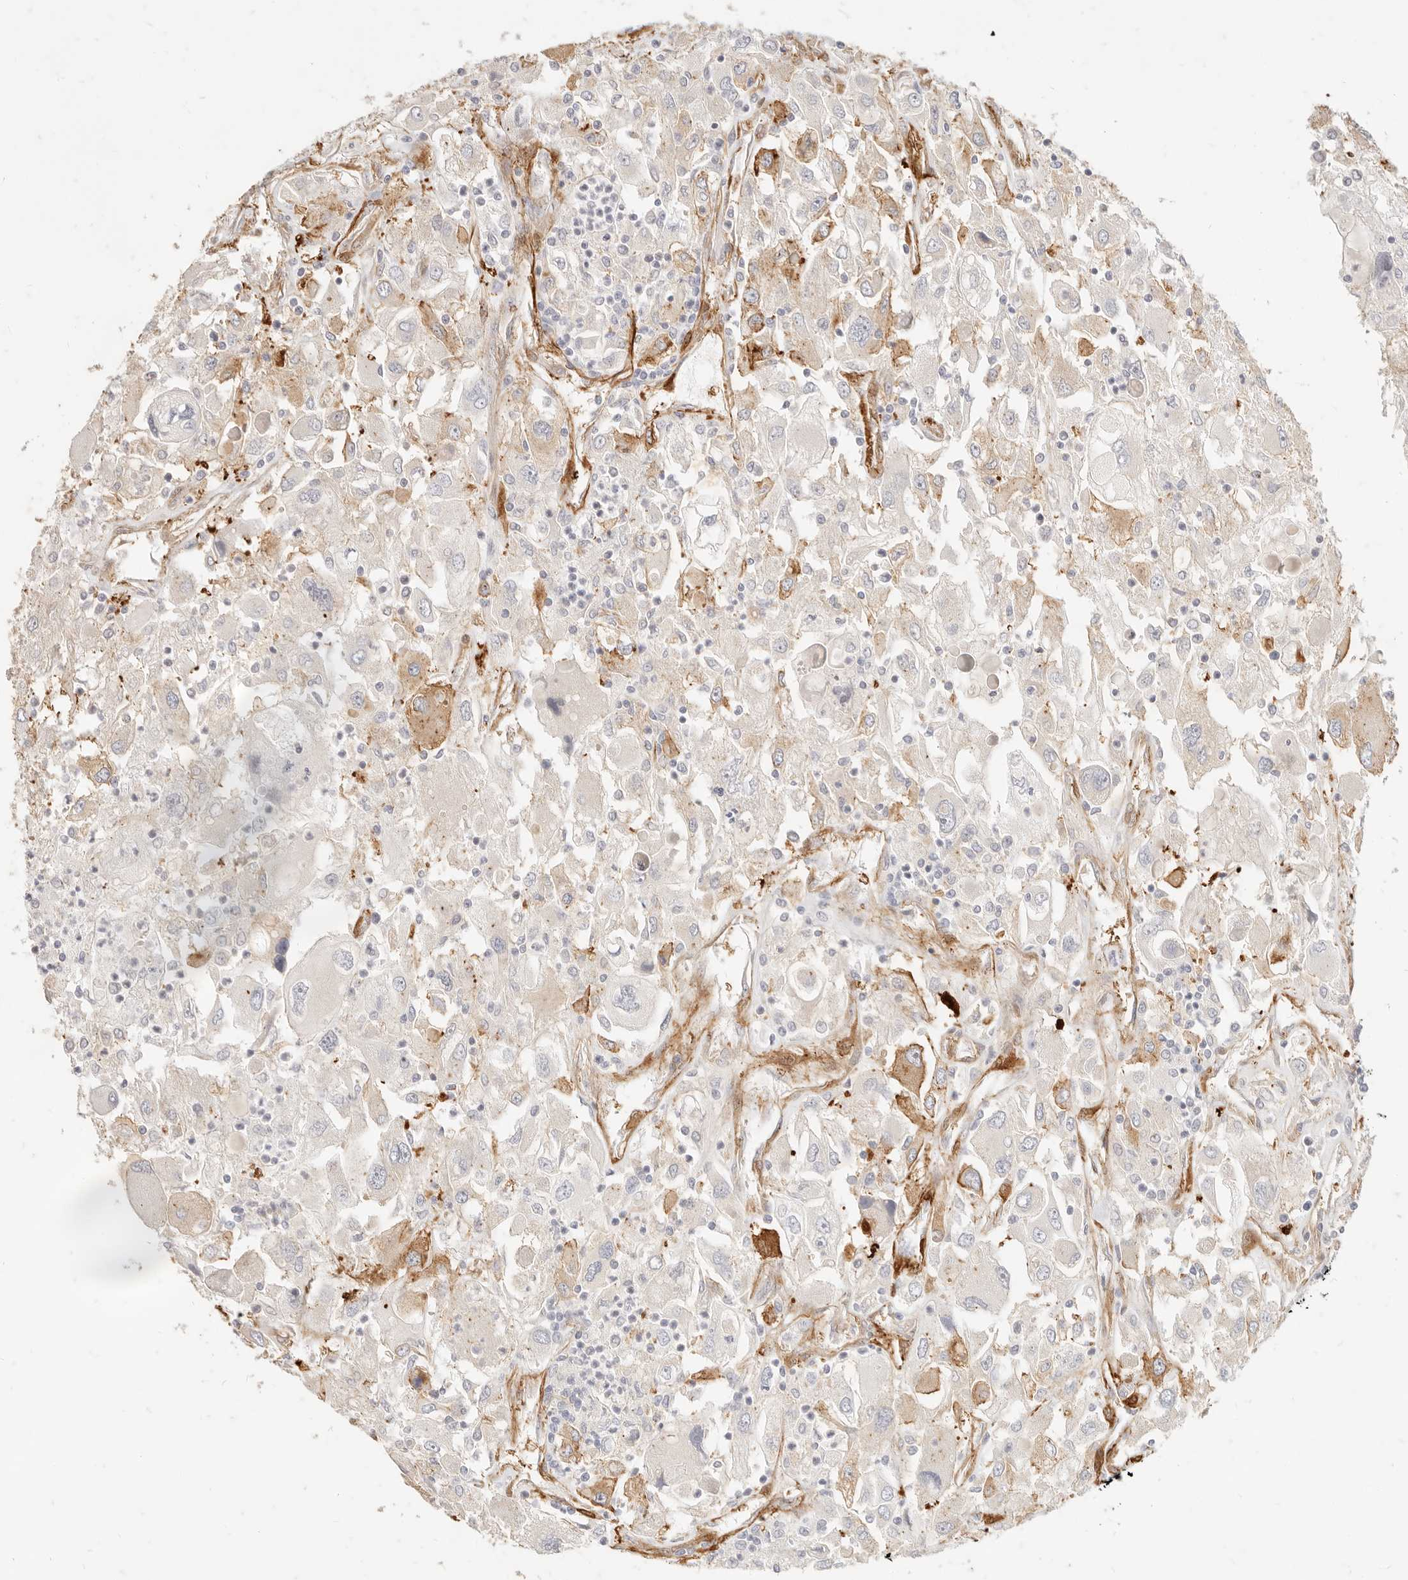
{"staining": {"intensity": "moderate", "quantity": "<25%", "location": "cytoplasmic/membranous"}, "tissue": "renal cancer", "cell_type": "Tumor cells", "image_type": "cancer", "snomed": [{"axis": "morphology", "description": "Adenocarcinoma, NOS"}, {"axis": "topography", "description": "Kidney"}], "caption": "A brown stain labels moderate cytoplasmic/membranous positivity of a protein in human renal cancer (adenocarcinoma) tumor cells.", "gene": "TMTC2", "patient": {"sex": "female", "age": 52}}